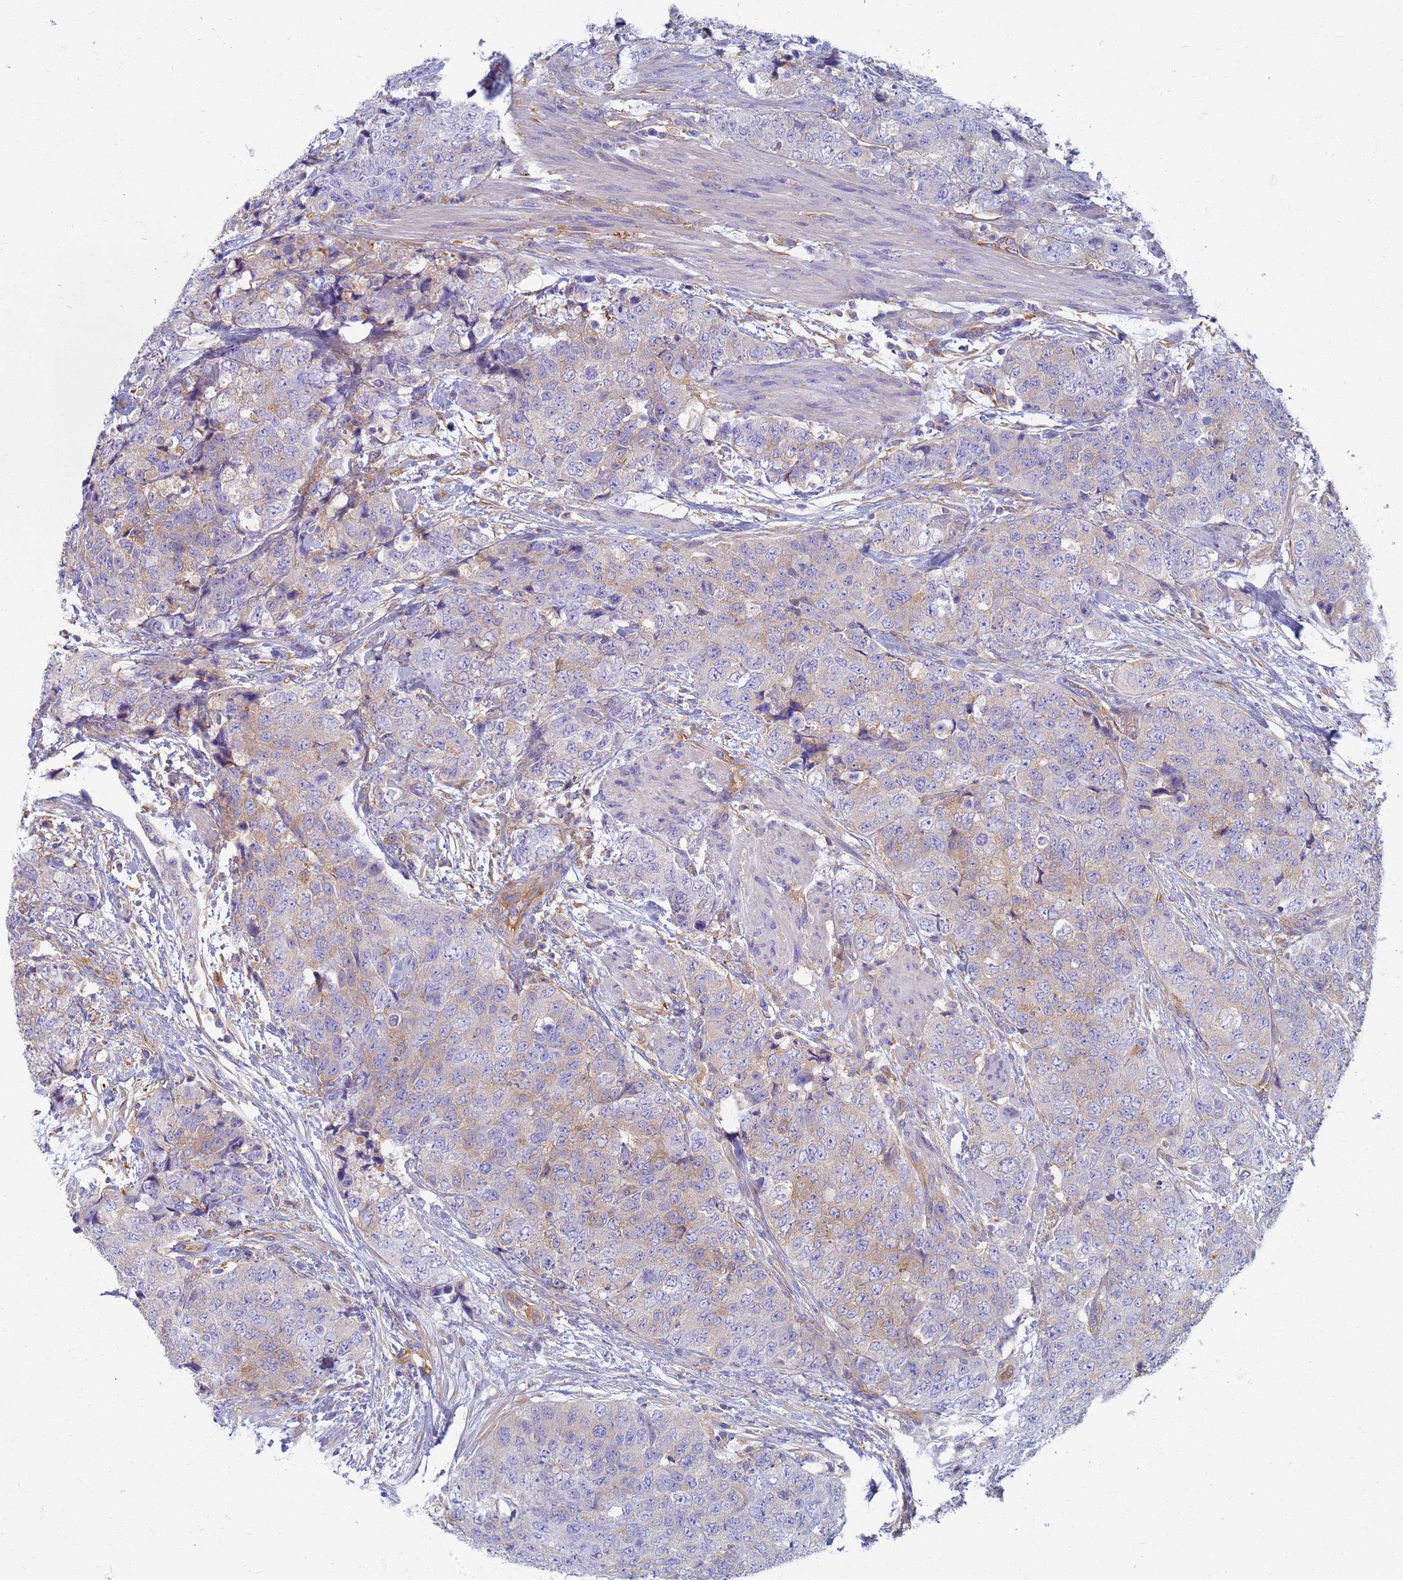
{"staining": {"intensity": "weak", "quantity": "25%-75%", "location": "cytoplasmic/membranous"}, "tissue": "urothelial cancer", "cell_type": "Tumor cells", "image_type": "cancer", "snomed": [{"axis": "morphology", "description": "Urothelial carcinoma, High grade"}, {"axis": "topography", "description": "Urinary bladder"}], "caption": "IHC of urothelial cancer displays low levels of weak cytoplasmic/membranous staining in approximately 25%-75% of tumor cells.", "gene": "EEA1", "patient": {"sex": "female", "age": 78}}